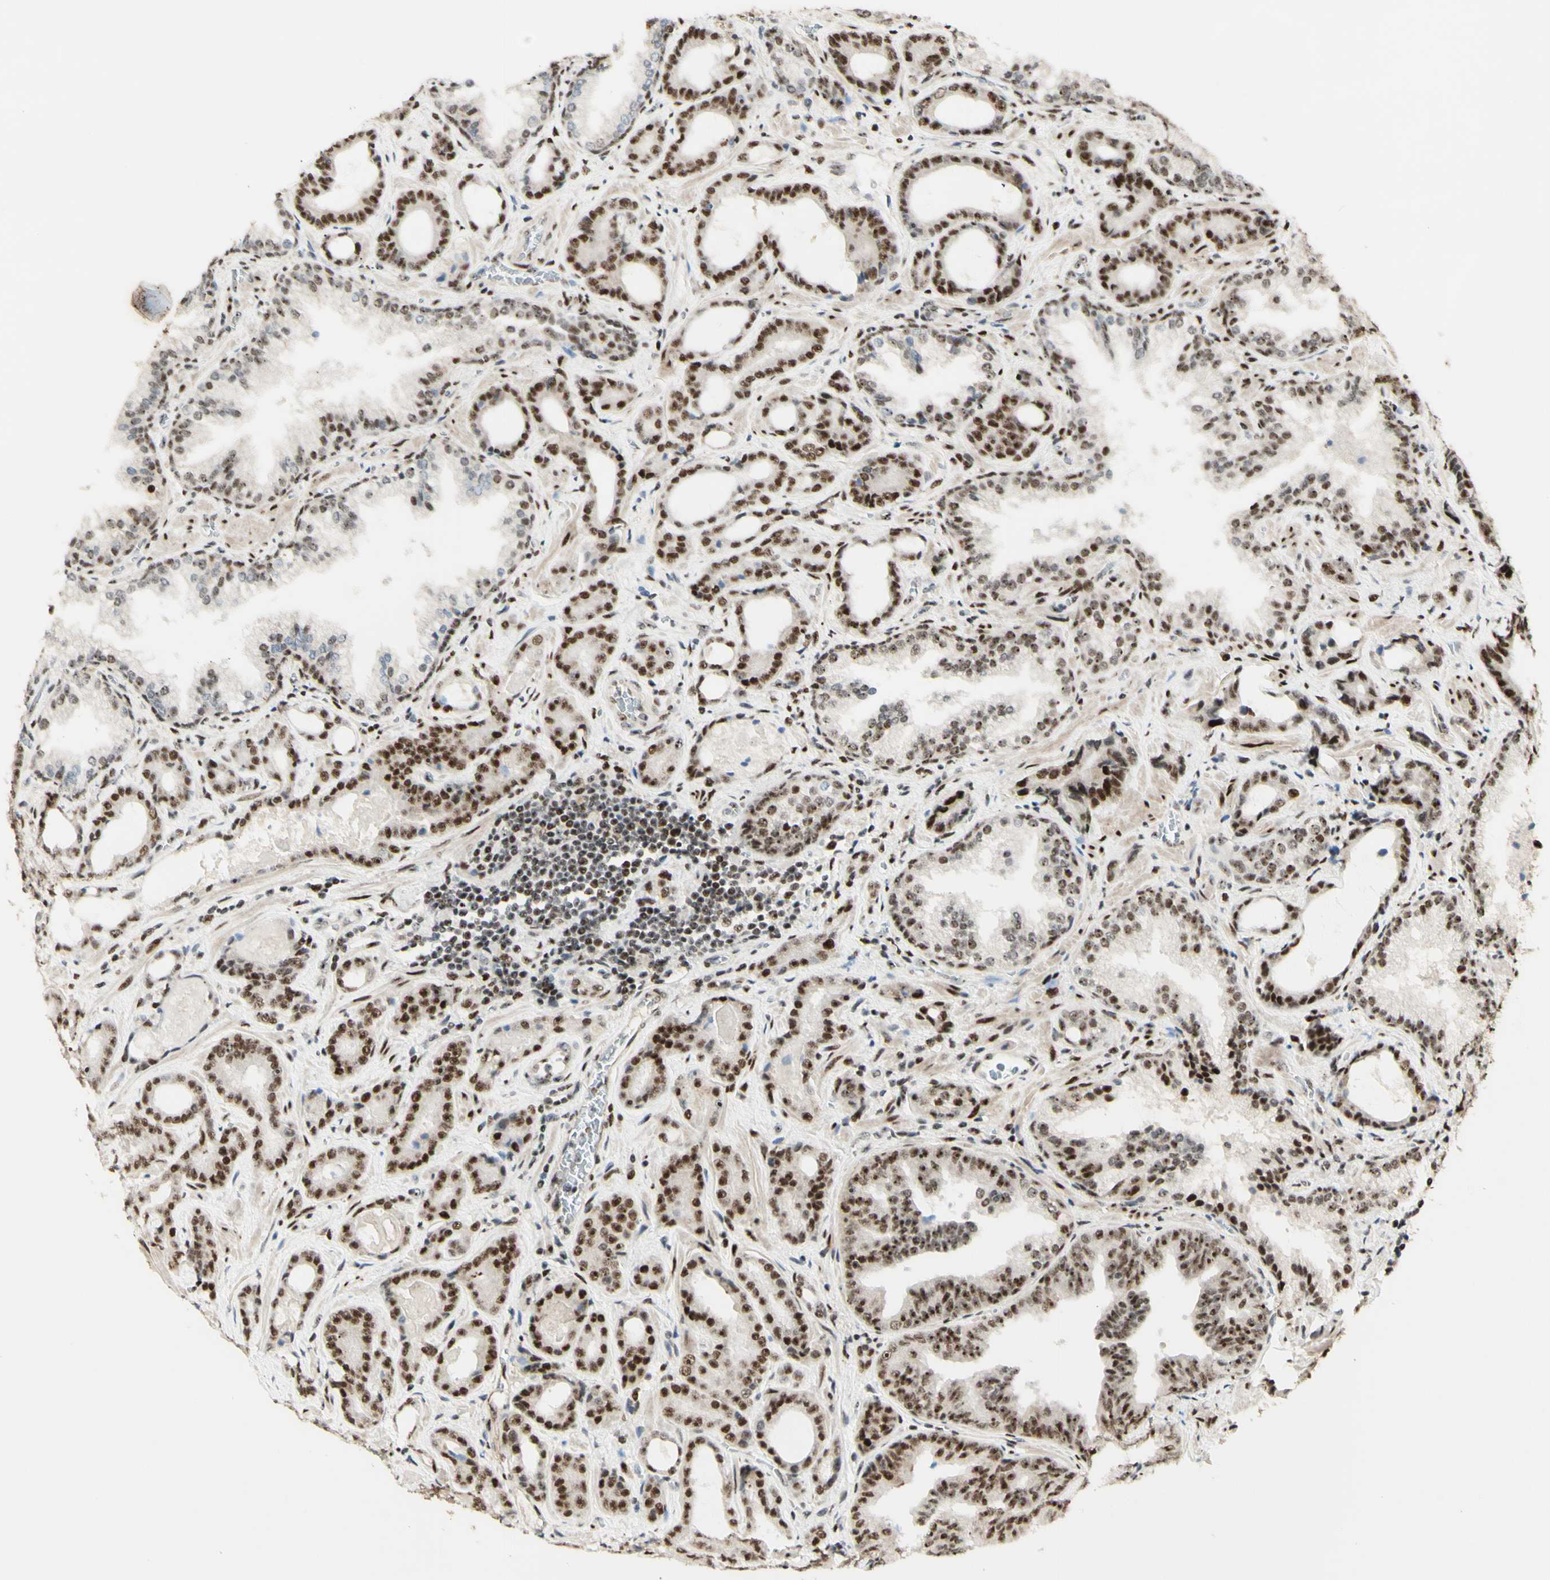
{"staining": {"intensity": "moderate", "quantity": ">75%", "location": "nuclear"}, "tissue": "prostate cancer", "cell_type": "Tumor cells", "image_type": "cancer", "snomed": [{"axis": "morphology", "description": "Adenocarcinoma, Low grade"}, {"axis": "topography", "description": "Prostate"}], "caption": "Moderate nuclear positivity for a protein is present in approximately >75% of tumor cells of prostate cancer (adenocarcinoma (low-grade)) using immunohistochemistry.", "gene": "DHX9", "patient": {"sex": "male", "age": 60}}